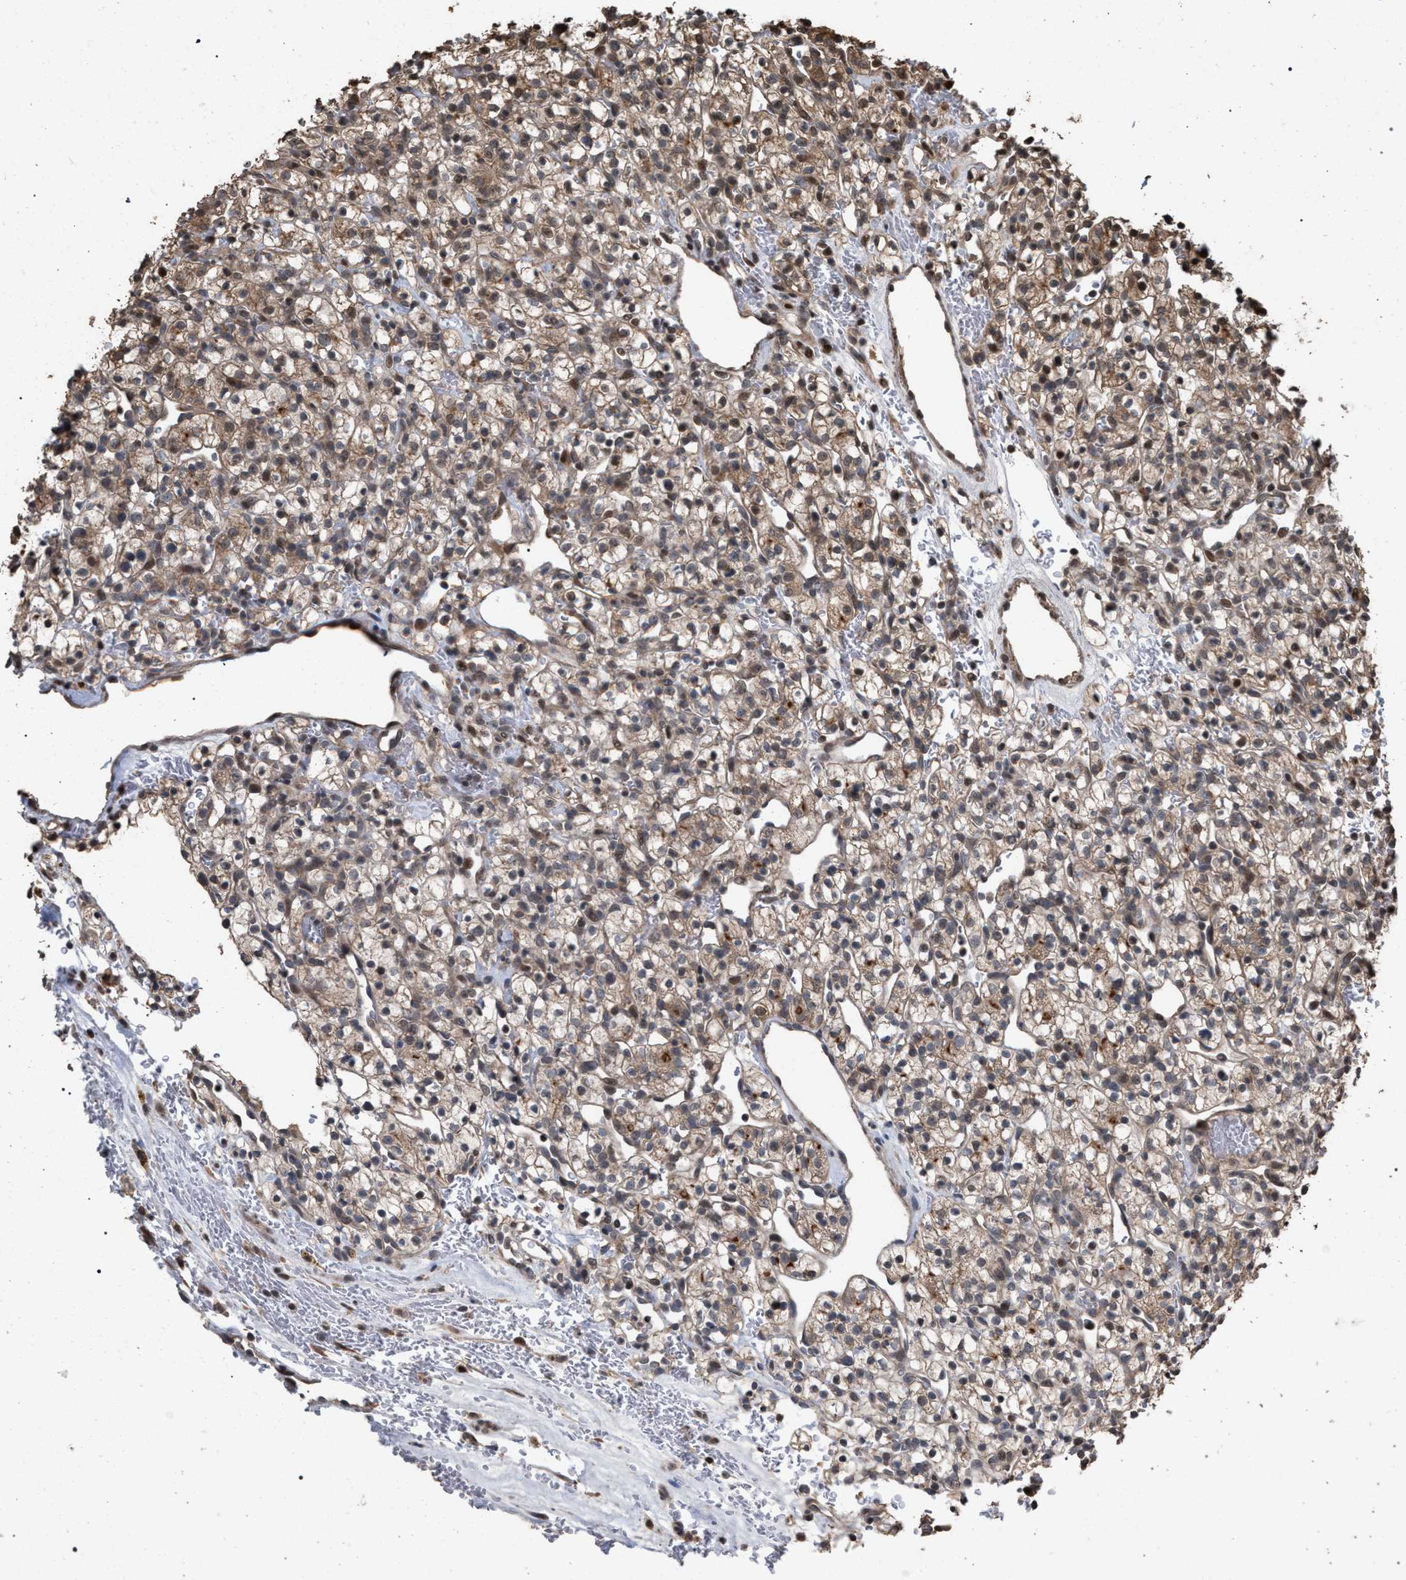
{"staining": {"intensity": "weak", "quantity": ">75%", "location": "cytoplasmic/membranous"}, "tissue": "renal cancer", "cell_type": "Tumor cells", "image_type": "cancer", "snomed": [{"axis": "morphology", "description": "Adenocarcinoma, NOS"}, {"axis": "topography", "description": "Kidney"}], "caption": "IHC histopathology image of adenocarcinoma (renal) stained for a protein (brown), which exhibits low levels of weak cytoplasmic/membranous staining in approximately >75% of tumor cells.", "gene": "NAA35", "patient": {"sex": "female", "age": 57}}